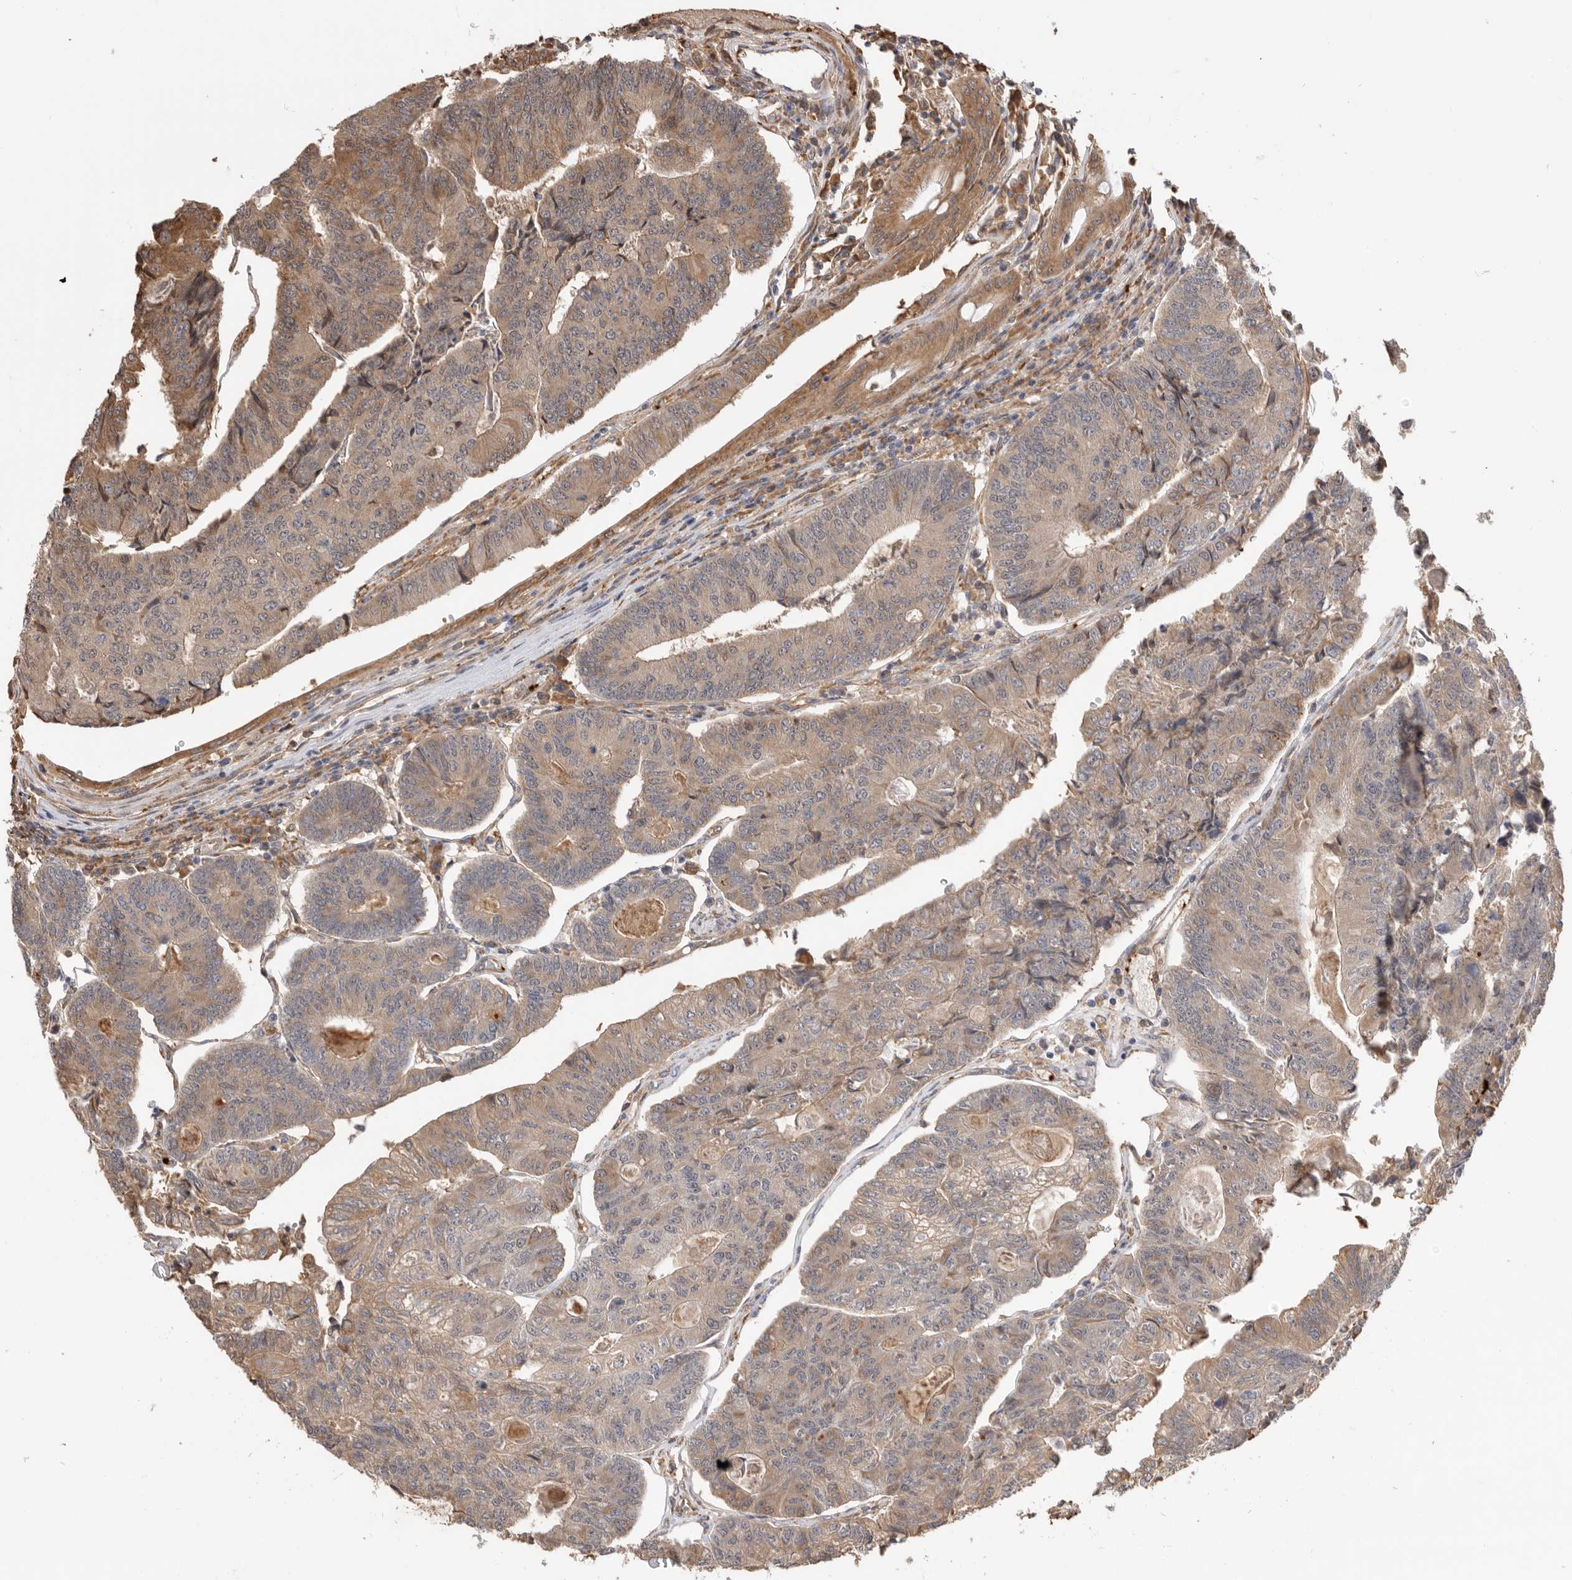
{"staining": {"intensity": "weak", "quantity": ">75%", "location": "cytoplasmic/membranous"}, "tissue": "colorectal cancer", "cell_type": "Tumor cells", "image_type": "cancer", "snomed": [{"axis": "morphology", "description": "Adenocarcinoma, NOS"}, {"axis": "topography", "description": "Colon"}], "caption": "Adenocarcinoma (colorectal) was stained to show a protein in brown. There is low levels of weak cytoplasmic/membranous positivity in about >75% of tumor cells.", "gene": "CDC42BPB", "patient": {"sex": "female", "age": 67}}